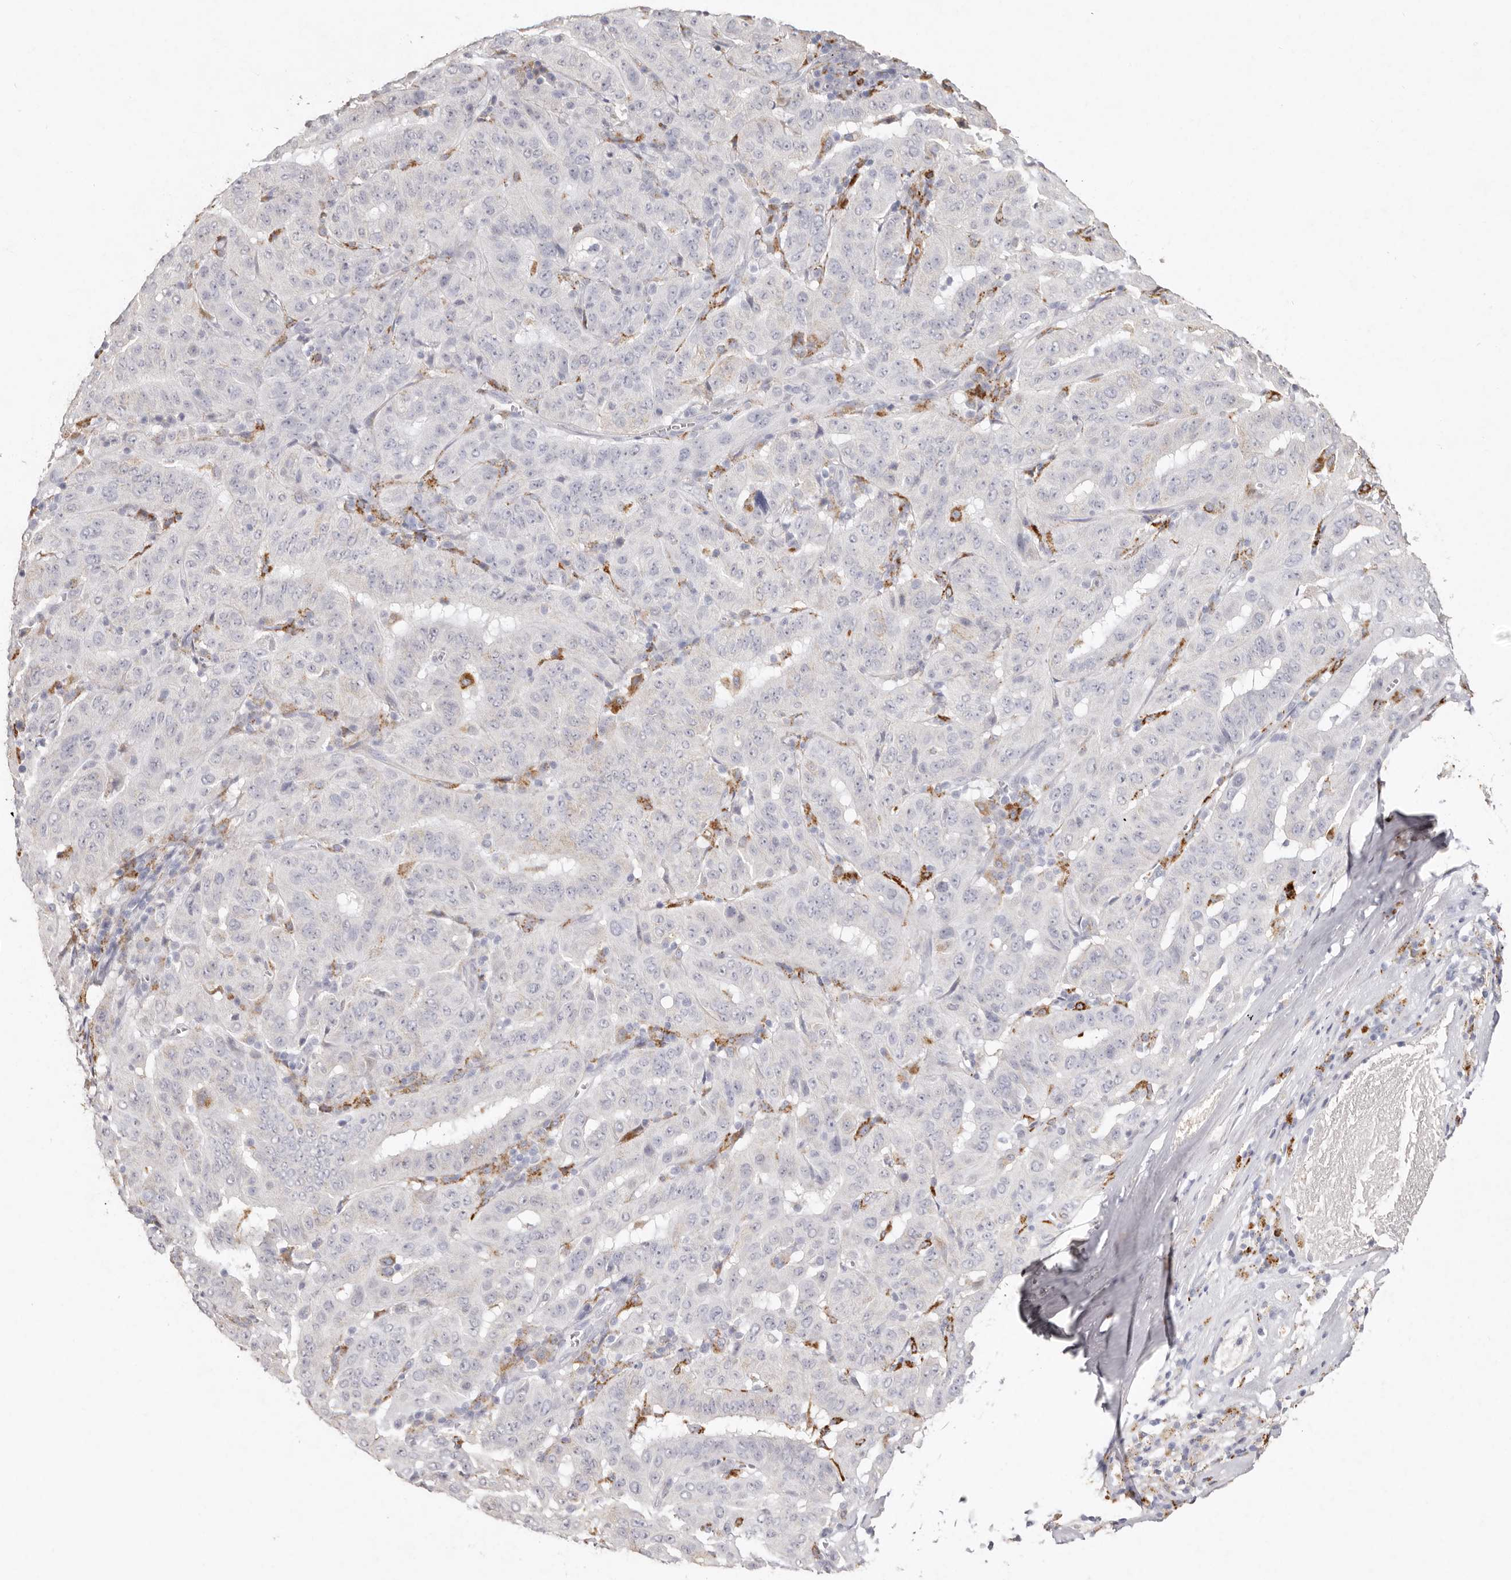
{"staining": {"intensity": "negative", "quantity": "none", "location": "none"}, "tissue": "pancreatic cancer", "cell_type": "Tumor cells", "image_type": "cancer", "snomed": [{"axis": "morphology", "description": "Adenocarcinoma, NOS"}, {"axis": "topography", "description": "Pancreas"}], "caption": "Image shows no significant protein positivity in tumor cells of pancreatic cancer (adenocarcinoma). (DAB immunohistochemistry (IHC), high magnification).", "gene": "FAM185A", "patient": {"sex": "male", "age": 63}}